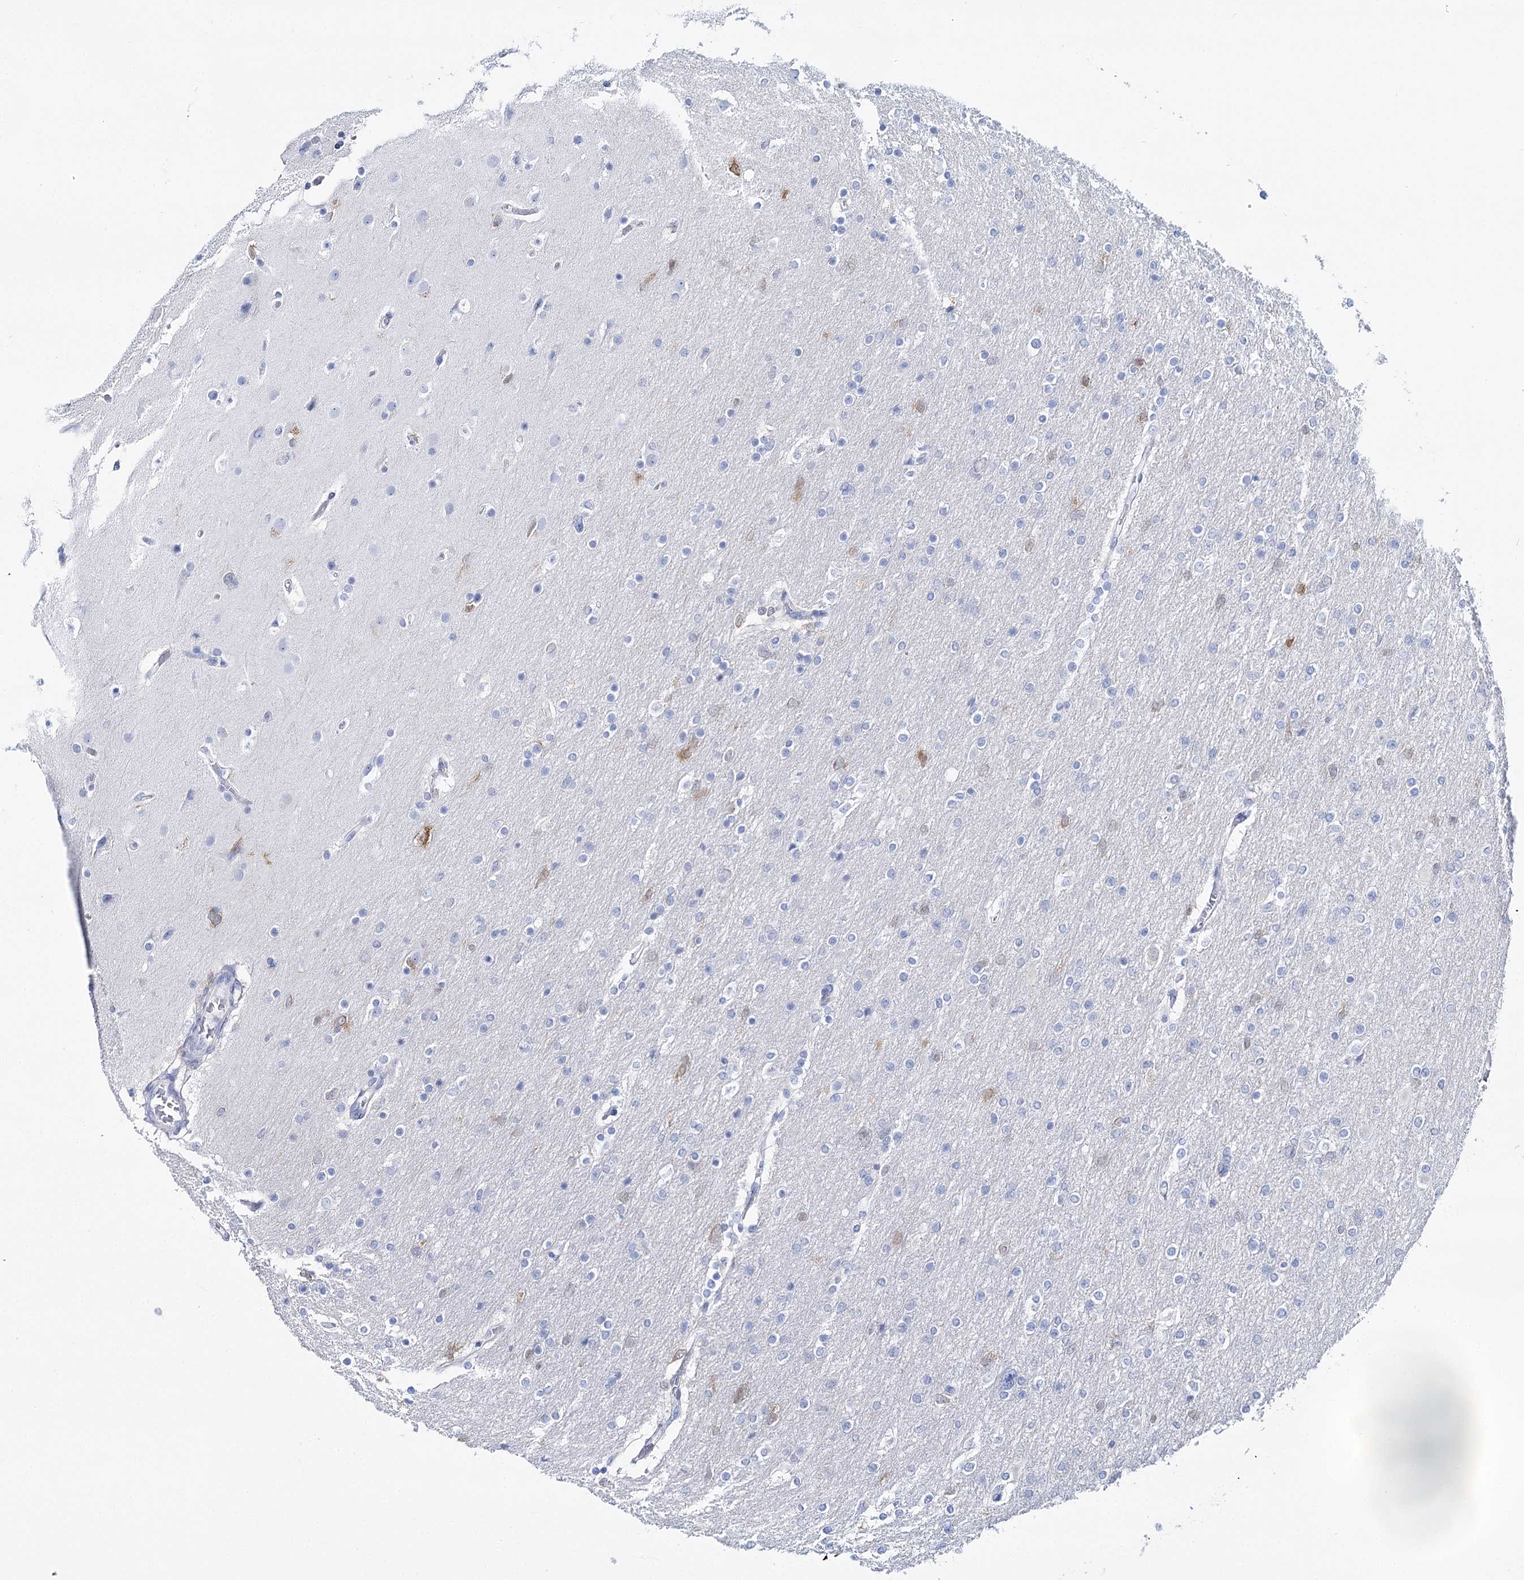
{"staining": {"intensity": "negative", "quantity": "none", "location": "none"}, "tissue": "glioma", "cell_type": "Tumor cells", "image_type": "cancer", "snomed": [{"axis": "morphology", "description": "Glioma, malignant, High grade"}, {"axis": "topography", "description": "Cerebral cortex"}], "caption": "This is an IHC micrograph of malignant glioma (high-grade). There is no positivity in tumor cells.", "gene": "UGDH", "patient": {"sex": "female", "age": 36}}